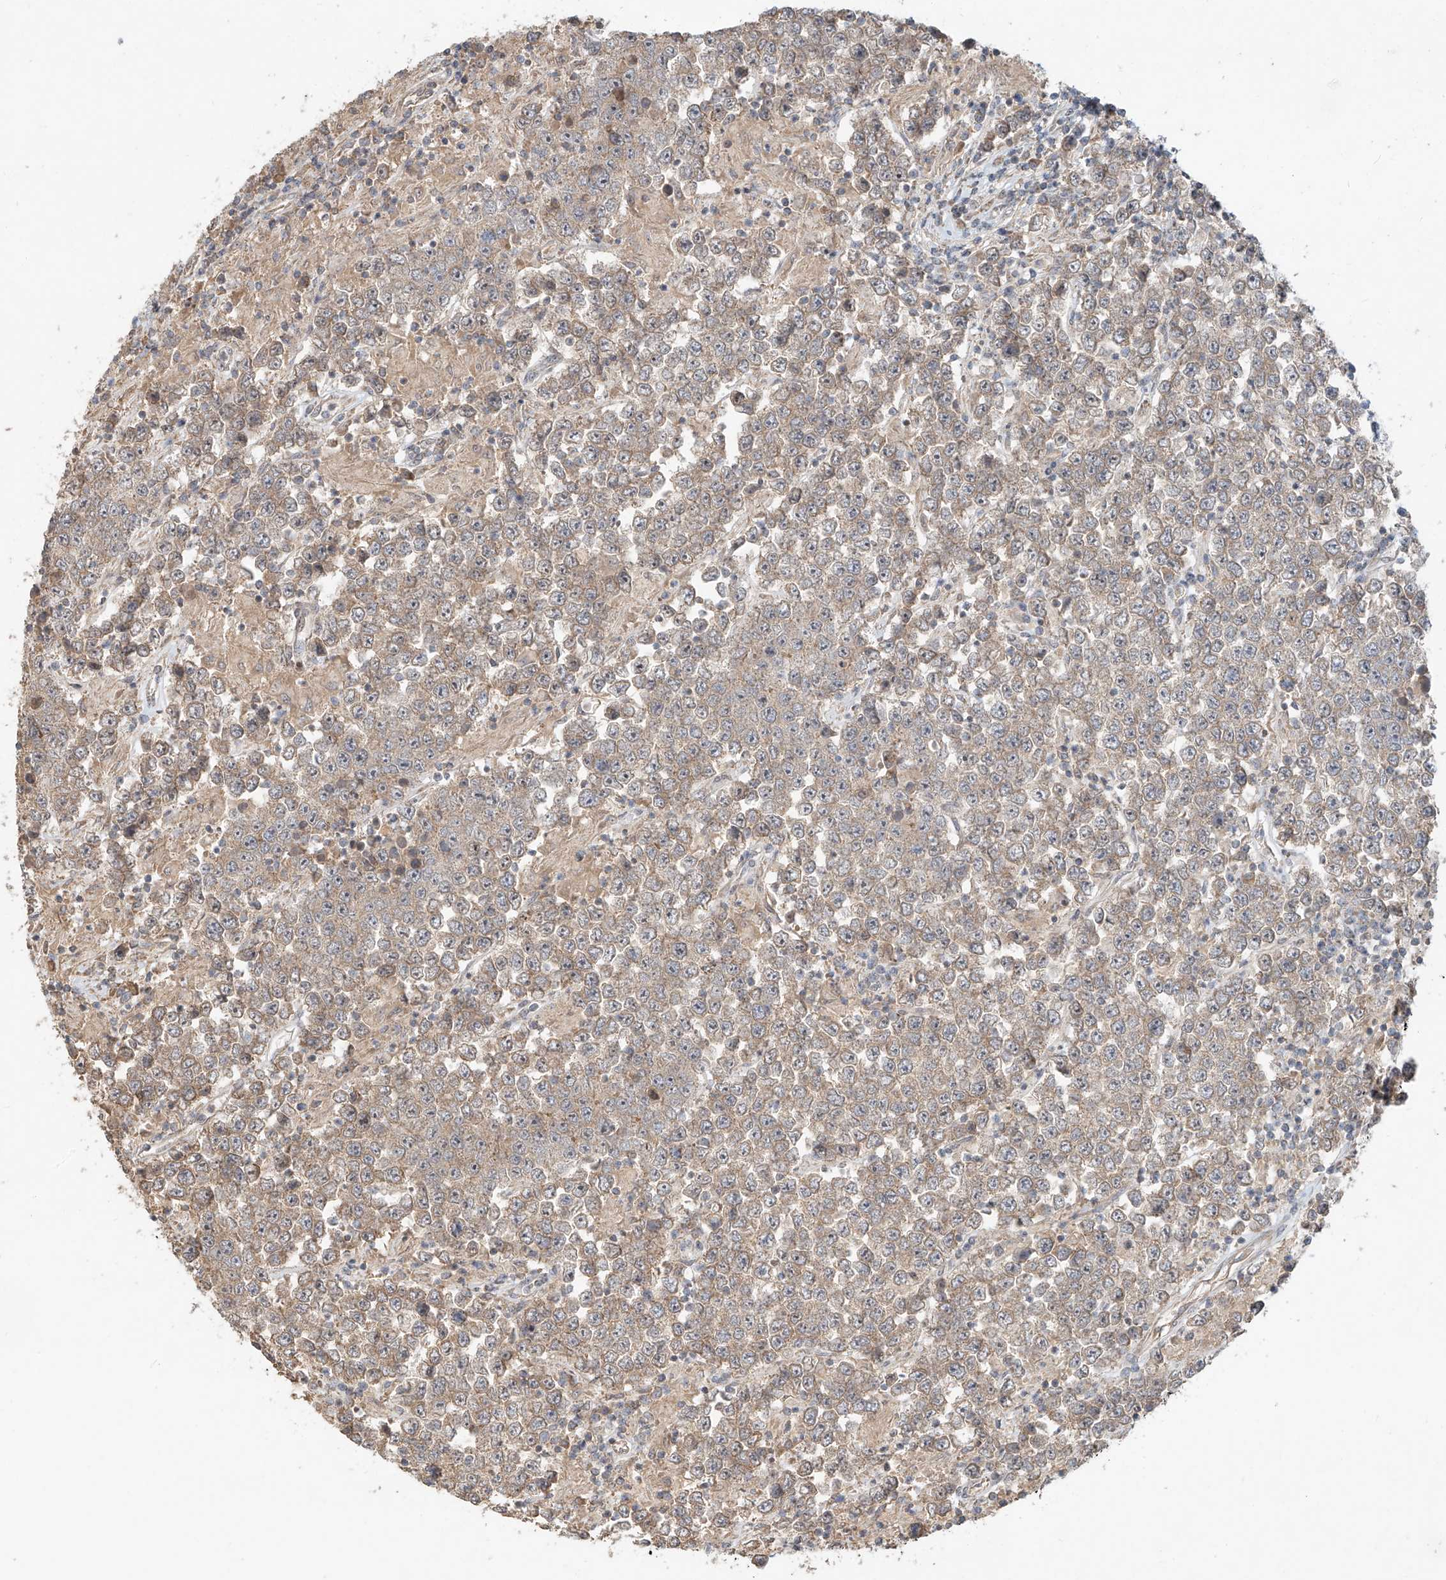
{"staining": {"intensity": "weak", "quantity": "25%-75%", "location": "cytoplasmic/membranous"}, "tissue": "testis cancer", "cell_type": "Tumor cells", "image_type": "cancer", "snomed": [{"axis": "morphology", "description": "Normal tissue, NOS"}, {"axis": "morphology", "description": "Urothelial carcinoma, High grade"}, {"axis": "morphology", "description": "Seminoma, NOS"}, {"axis": "morphology", "description": "Carcinoma, Embryonal, NOS"}, {"axis": "topography", "description": "Urinary bladder"}, {"axis": "topography", "description": "Testis"}], "caption": "Testis cancer tissue exhibits weak cytoplasmic/membranous staining in approximately 25%-75% of tumor cells Nuclei are stained in blue.", "gene": "TMEM61", "patient": {"sex": "male", "age": 41}}